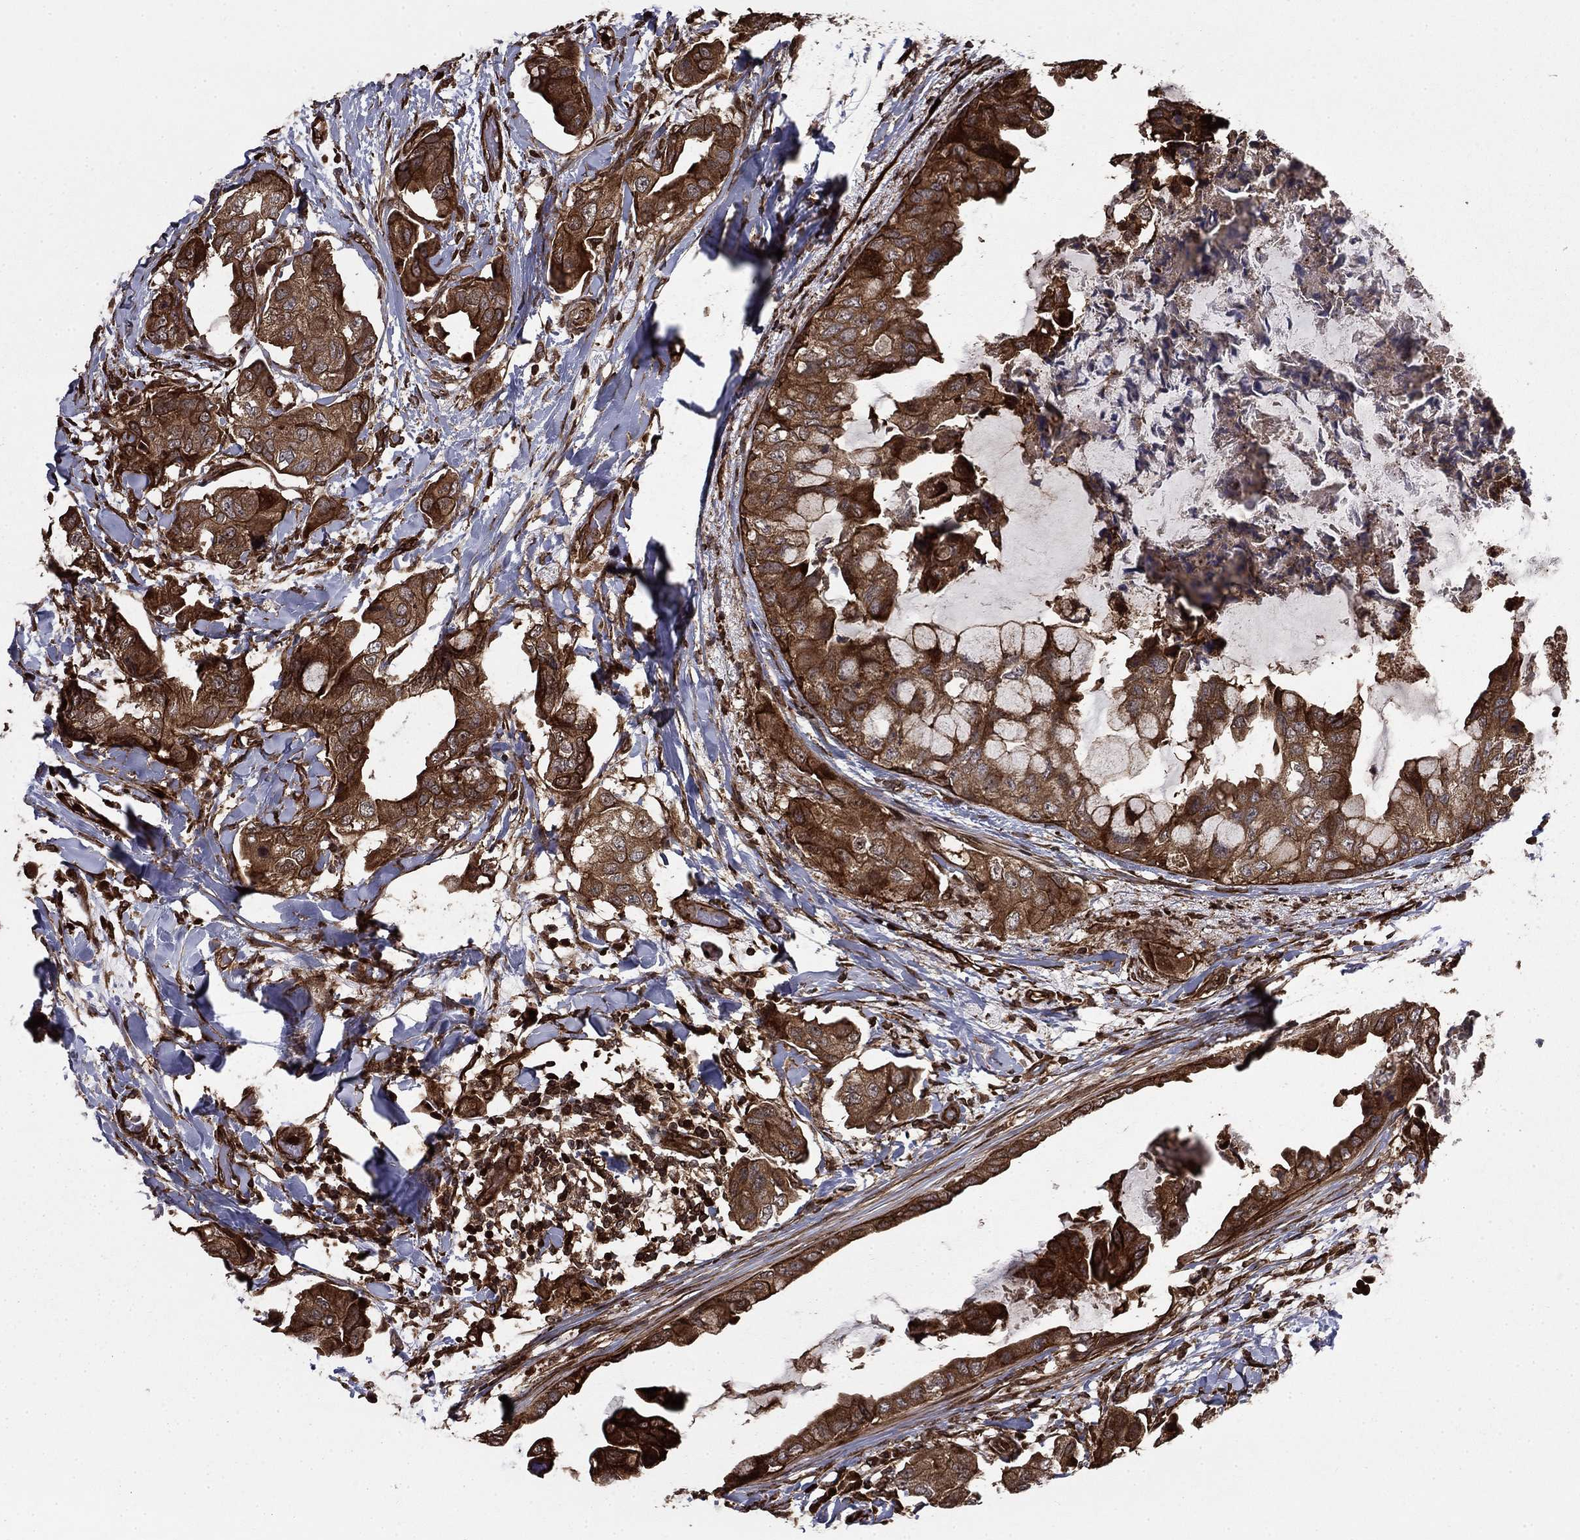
{"staining": {"intensity": "strong", "quantity": ">75%", "location": "cytoplasmic/membranous"}, "tissue": "breast cancer", "cell_type": "Tumor cells", "image_type": "cancer", "snomed": [{"axis": "morphology", "description": "Normal tissue, NOS"}, {"axis": "morphology", "description": "Duct carcinoma"}, {"axis": "topography", "description": "Breast"}], "caption": "There is high levels of strong cytoplasmic/membranous expression in tumor cells of infiltrating ductal carcinoma (breast), as demonstrated by immunohistochemical staining (brown color).", "gene": "GYG1", "patient": {"sex": "female", "age": 40}}